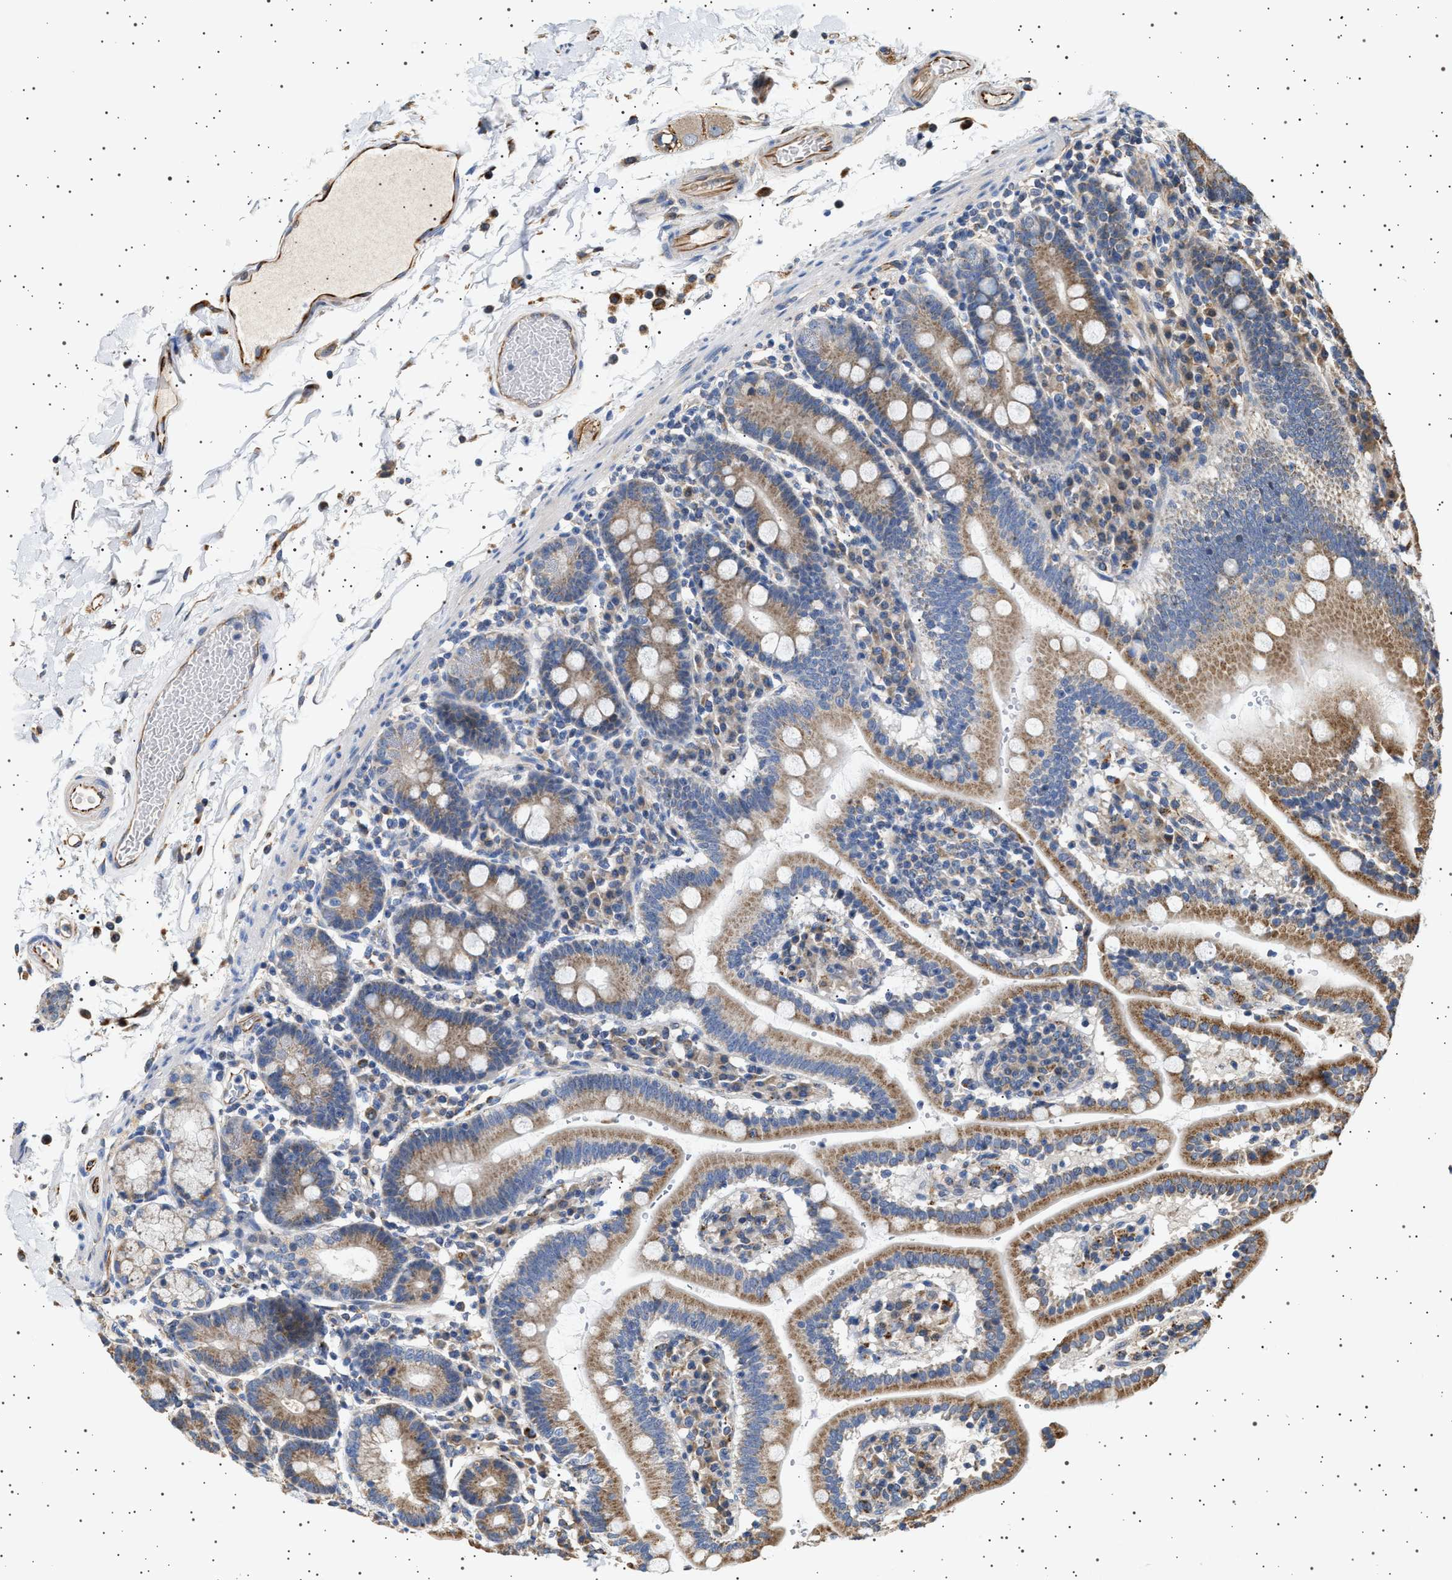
{"staining": {"intensity": "moderate", "quantity": ">75%", "location": "cytoplasmic/membranous"}, "tissue": "duodenum", "cell_type": "Glandular cells", "image_type": "normal", "snomed": [{"axis": "morphology", "description": "Normal tissue, NOS"}, {"axis": "topography", "description": "Small intestine, NOS"}], "caption": "IHC image of benign duodenum: human duodenum stained using immunohistochemistry displays medium levels of moderate protein expression localized specifically in the cytoplasmic/membranous of glandular cells, appearing as a cytoplasmic/membranous brown color.", "gene": "TRUB2", "patient": {"sex": "female", "age": 71}}